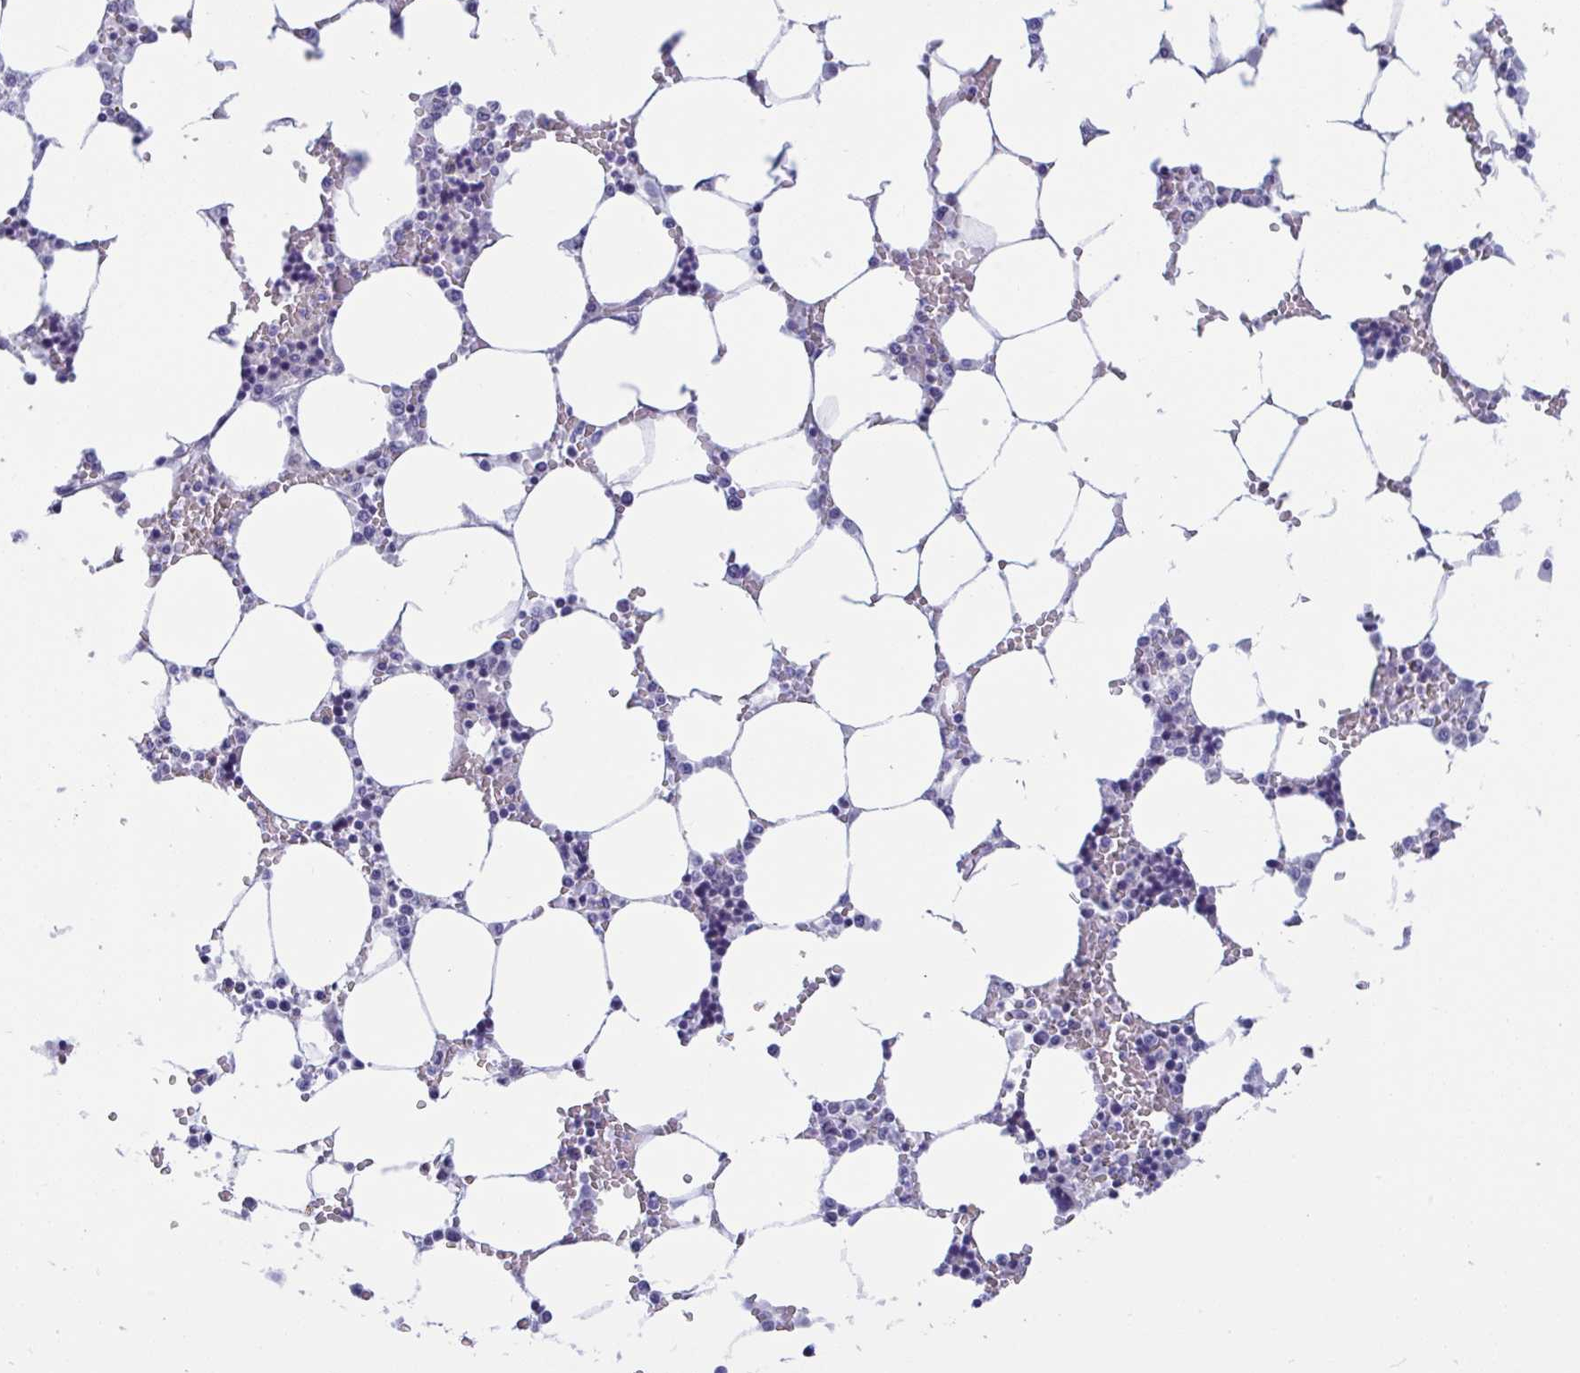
{"staining": {"intensity": "negative", "quantity": "none", "location": "none"}, "tissue": "bone marrow", "cell_type": "Hematopoietic cells", "image_type": "normal", "snomed": [{"axis": "morphology", "description": "Normal tissue, NOS"}, {"axis": "topography", "description": "Bone marrow"}], "caption": "The micrograph shows no staining of hematopoietic cells in benign bone marrow. The staining was performed using DAB to visualize the protein expression in brown, while the nuclei were stained in blue with hematoxylin (Magnification: 20x).", "gene": "PRDM9", "patient": {"sex": "male", "age": 64}}